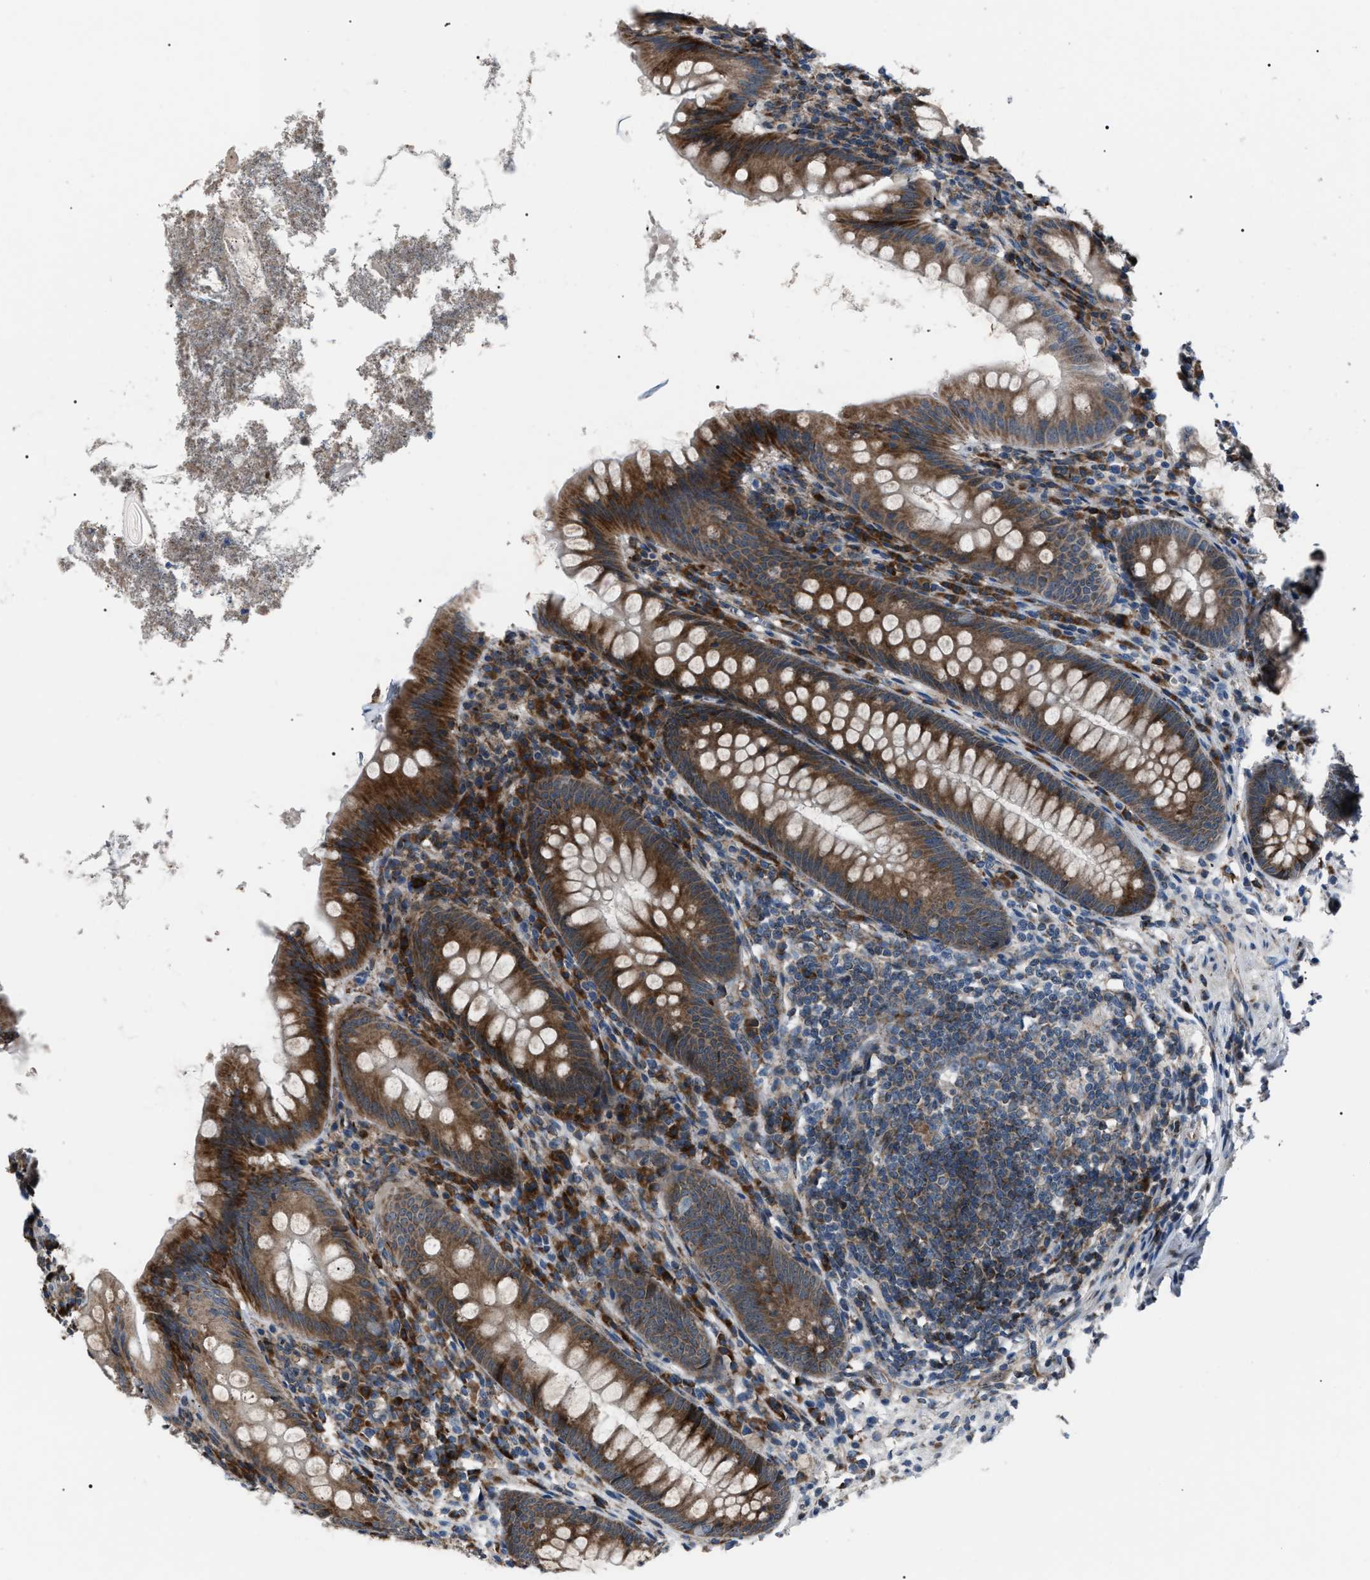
{"staining": {"intensity": "strong", "quantity": ">75%", "location": "cytoplasmic/membranous"}, "tissue": "appendix", "cell_type": "Glandular cells", "image_type": "normal", "snomed": [{"axis": "morphology", "description": "Normal tissue, NOS"}, {"axis": "topography", "description": "Appendix"}], "caption": "Immunohistochemical staining of normal human appendix exhibits strong cytoplasmic/membranous protein positivity in approximately >75% of glandular cells.", "gene": "AGO2", "patient": {"sex": "male", "age": 56}}